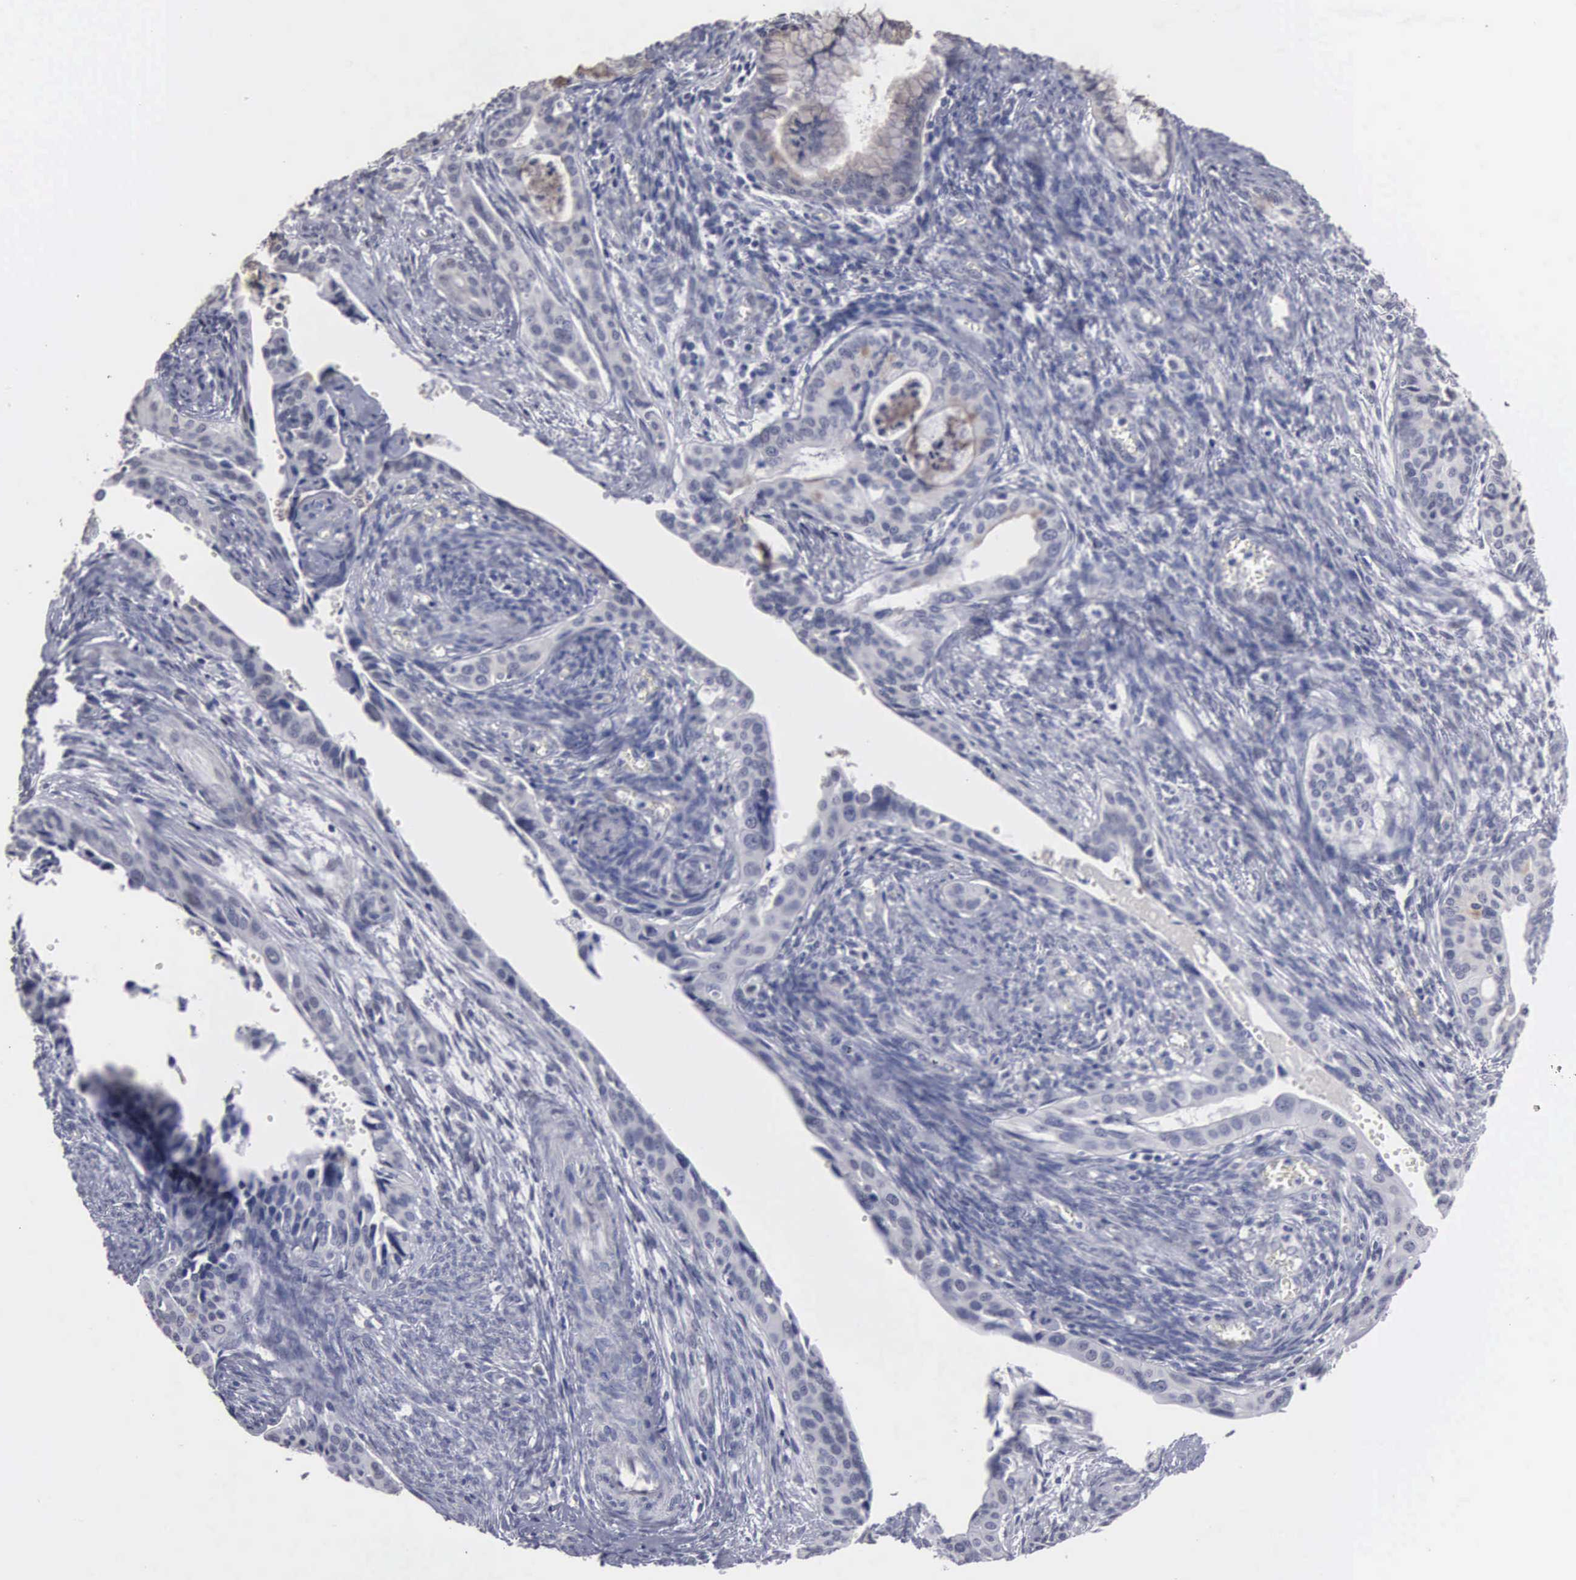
{"staining": {"intensity": "negative", "quantity": "none", "location": "none"}, "tissue": "cervical cancer", "cell_type": "Tumor cells", "image_type": "cancer", "snomed": [{"axis": "morphology", "description": "Squamous cell carcinoma, NOS"}, {"axis": "topography", "description": "Cervix"}], "caption": "Image shows no significant protein expression in tumor cells of cervical squamous cell carcinoma. Brightfield microscopy of IHC stained with DAB (brown) and hematoxylin (blue), captured at high magnification.", "gene": "UPB1", "patient": {"sex": "female", "age": 34}}